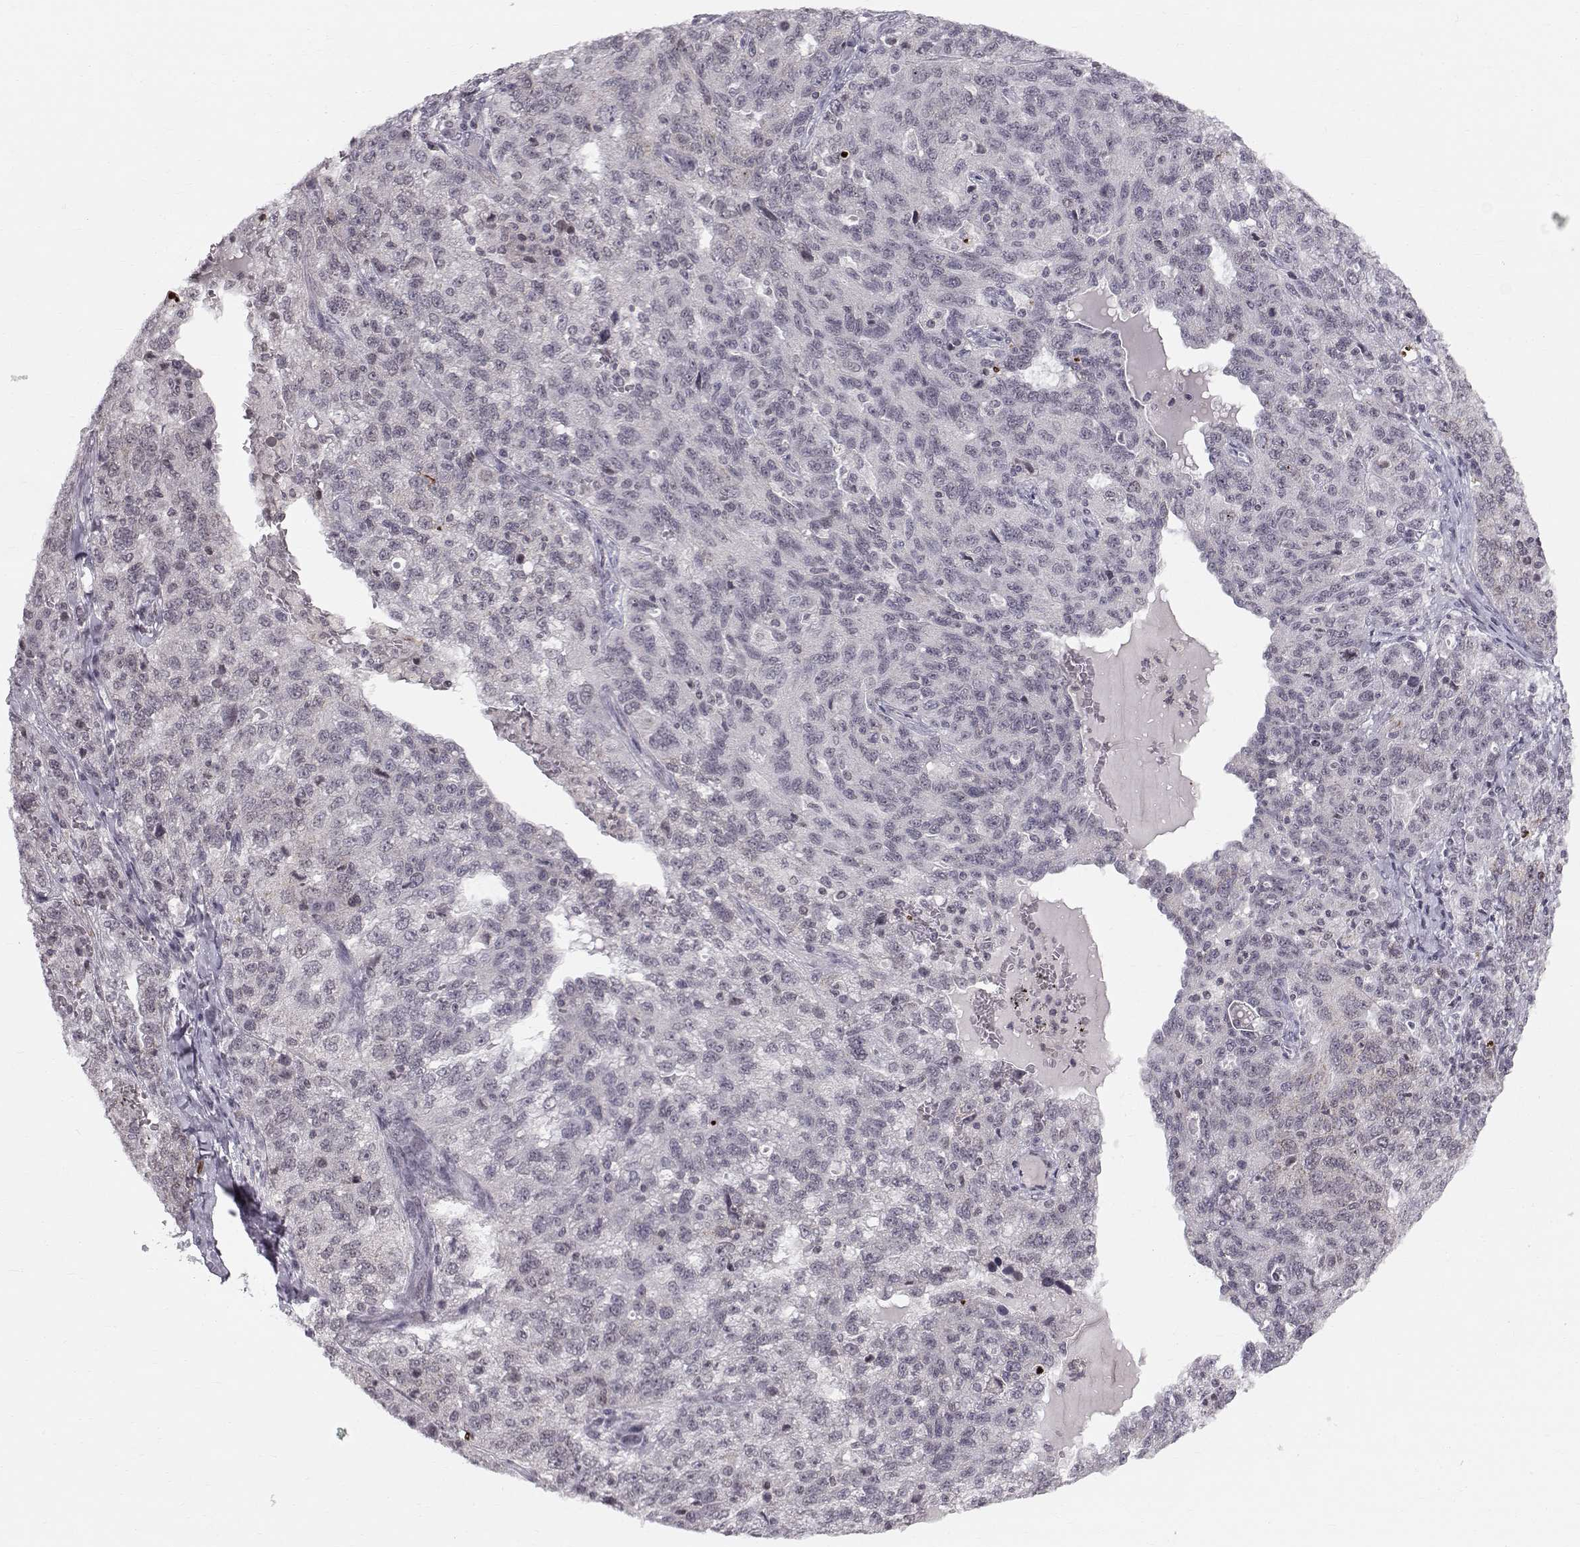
{"staining": {"intensity": "negative", "quantity": "none", "location": "none"}, "tissue": "ovarian cancer", "cell_type": "Tumor cells", "image_type": "cancer", "snomed": [{"axis": "morphology", "description": "Cystadenocarcinoma, serous, NOS"}, {"axis": "topography", "description": "Ovary"}], "caption": "Immunohistochemistry image of ovarian cancer (serous cystadenocarcinoma) stained for a protein (brown), which demonstrates no positivity in tumor cells.", "gene": "MARCHF4", "patient": {"sex": "female", "age": 71}}